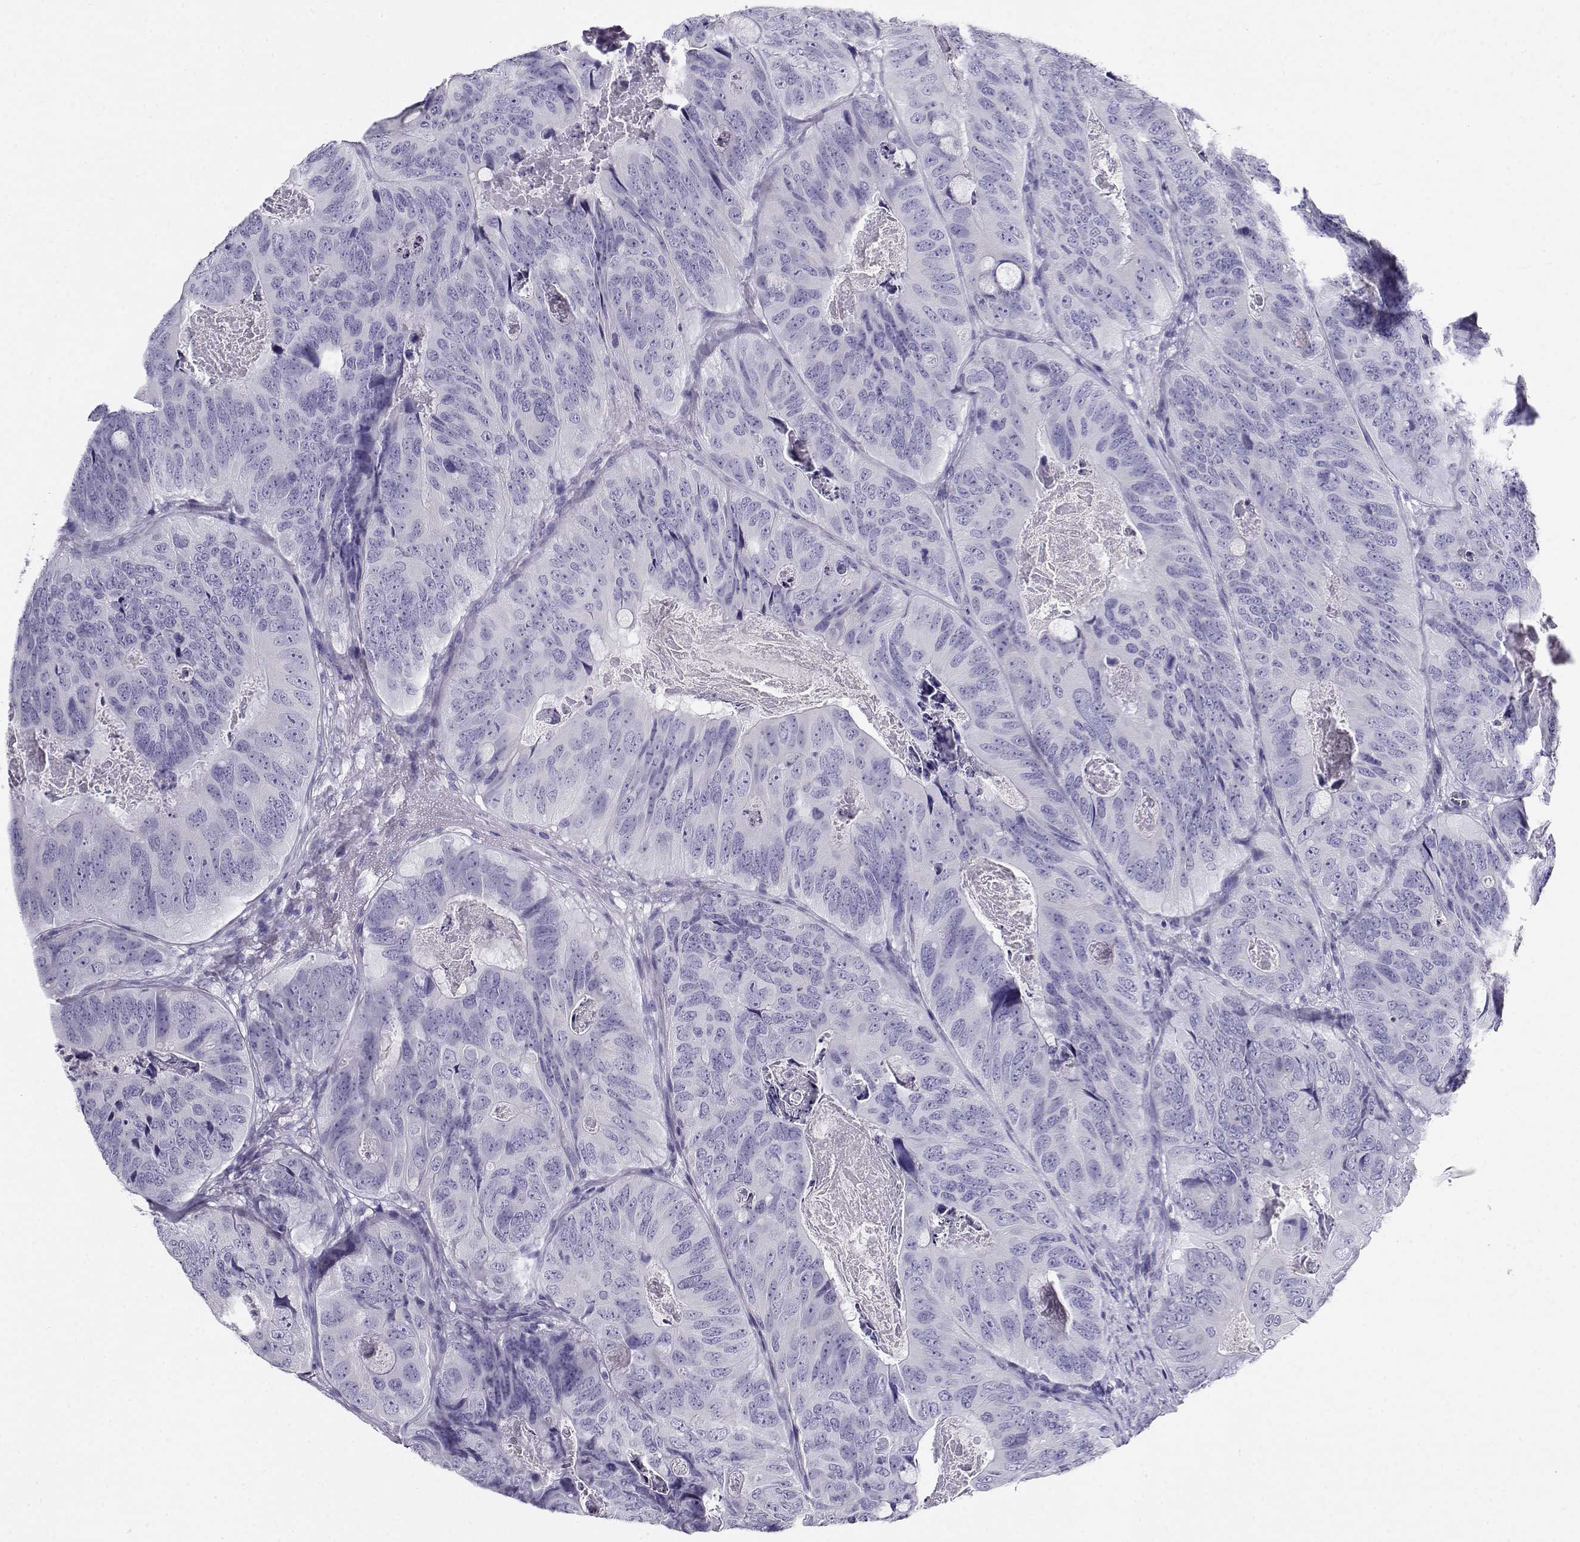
{"staining": {"intensity": "negative", "quantity": "none", "location": "none"}, "tissue": "colorectal cancer", "cell_type": "Tumor cells", "image_type": "cancer", "snomed": [{"axis": "morphology", "description": "Adenocarcinoma, NOS"}, {"axis": "topography", "description": "Colon"}], "caption": "A high-resolution photomicrograph shows immunohistochemistry staining of colorectal cancer, which displays no significant expression in tumor cells.", "gene": "CABS1", "patient": {"sex": "male", "age": 79}}